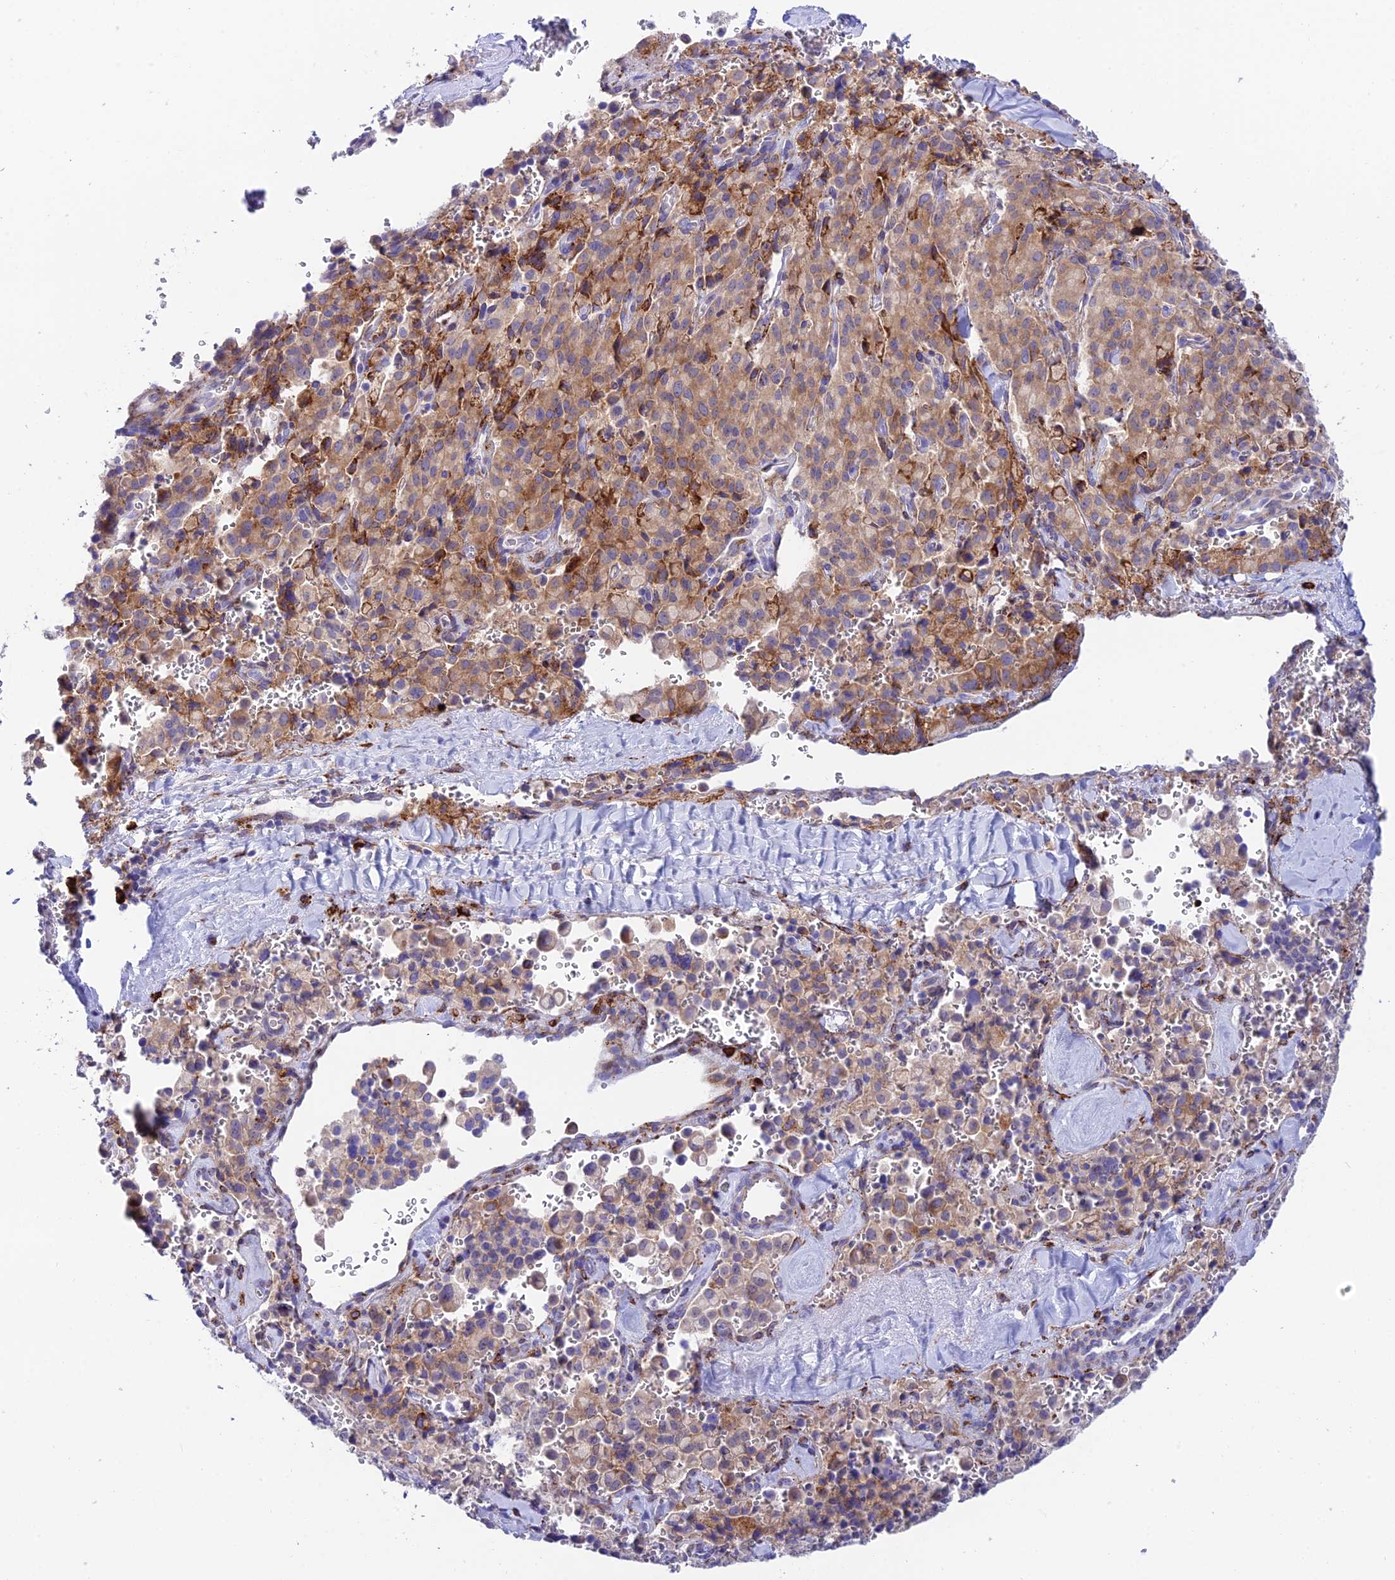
{"staining": {"intensity": "moderate", "quantity": "<25%", "location": "cytoplasmic/membranous"}, "tissue": "pancreatic cancer", "cell_type": "Tumor cells", "image_type": "cancer", "snomed": [{"axis": "morphology", "description": "Adenocarcinoma, NOS"}, {"axis": "topography", "description": "Pancreas"}], "caption": "IHC image of human adenocarcinoma (pancreatic) stained for a protein (brown), which shows low levels of moderate cytoplasmic/membranous expression in about <25% of tumor cells.", "gene": "TUBGCP6", "patient": {"sex": "male", "age": 65}}